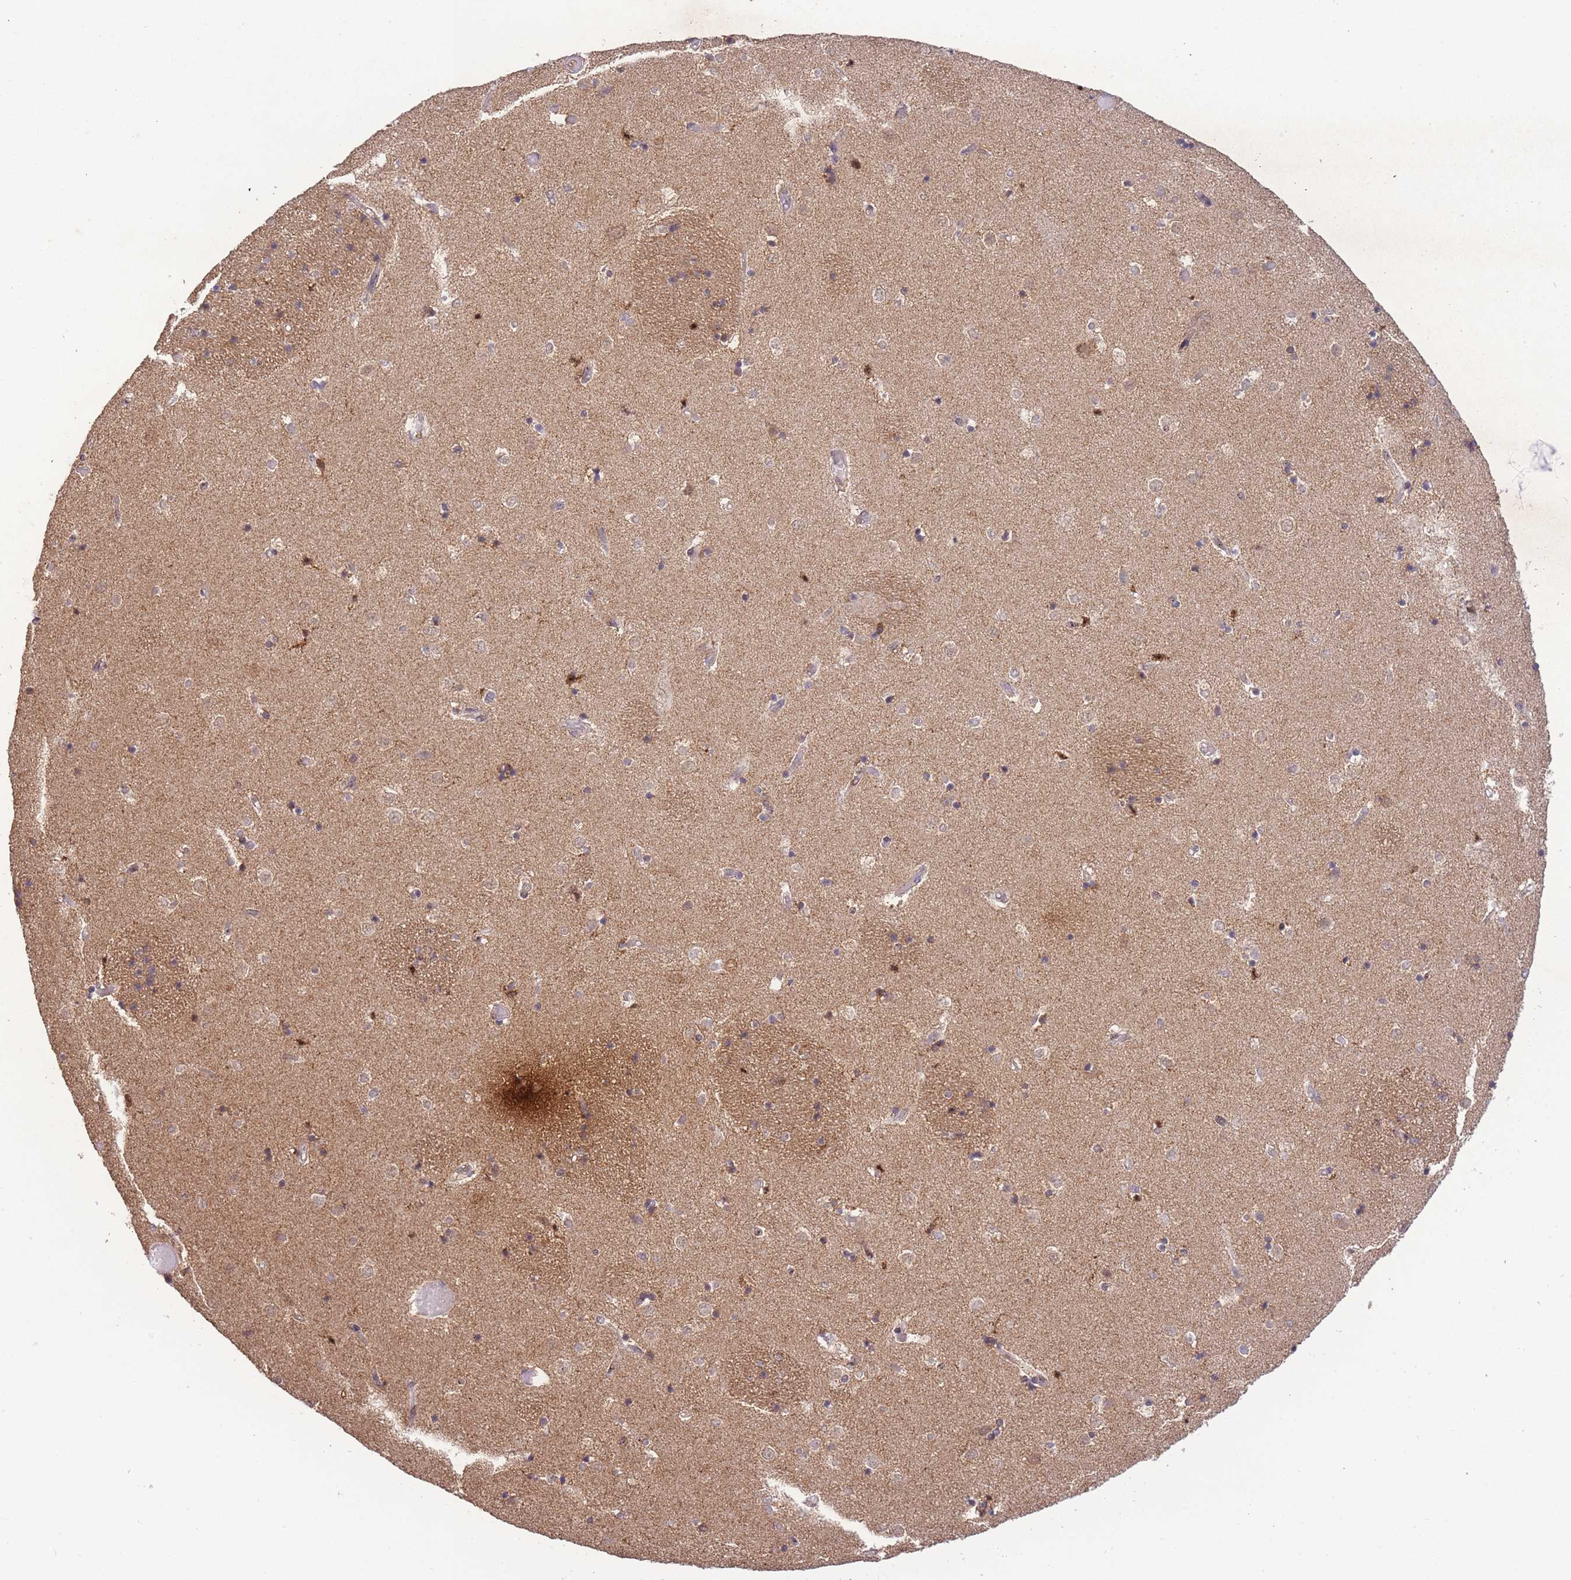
{"staining": {"intensity": "negative", "quantity": "none", "location": "none"}, "tissue": "caudate", "cell_type": "Glial cells", "image_type": "normal", "snomed": [{"axis": "morphology", "description": "Normal tissue, NOS"}, {"axis": "topography", "description": "Lateral ventricle wall"}], "caption": "Immunohistochemical staining of unremarkable caudate shows no significant positivity in glial cells.", "gene": "RNF144B", "patient": {"sex": "female", "age": 52}}